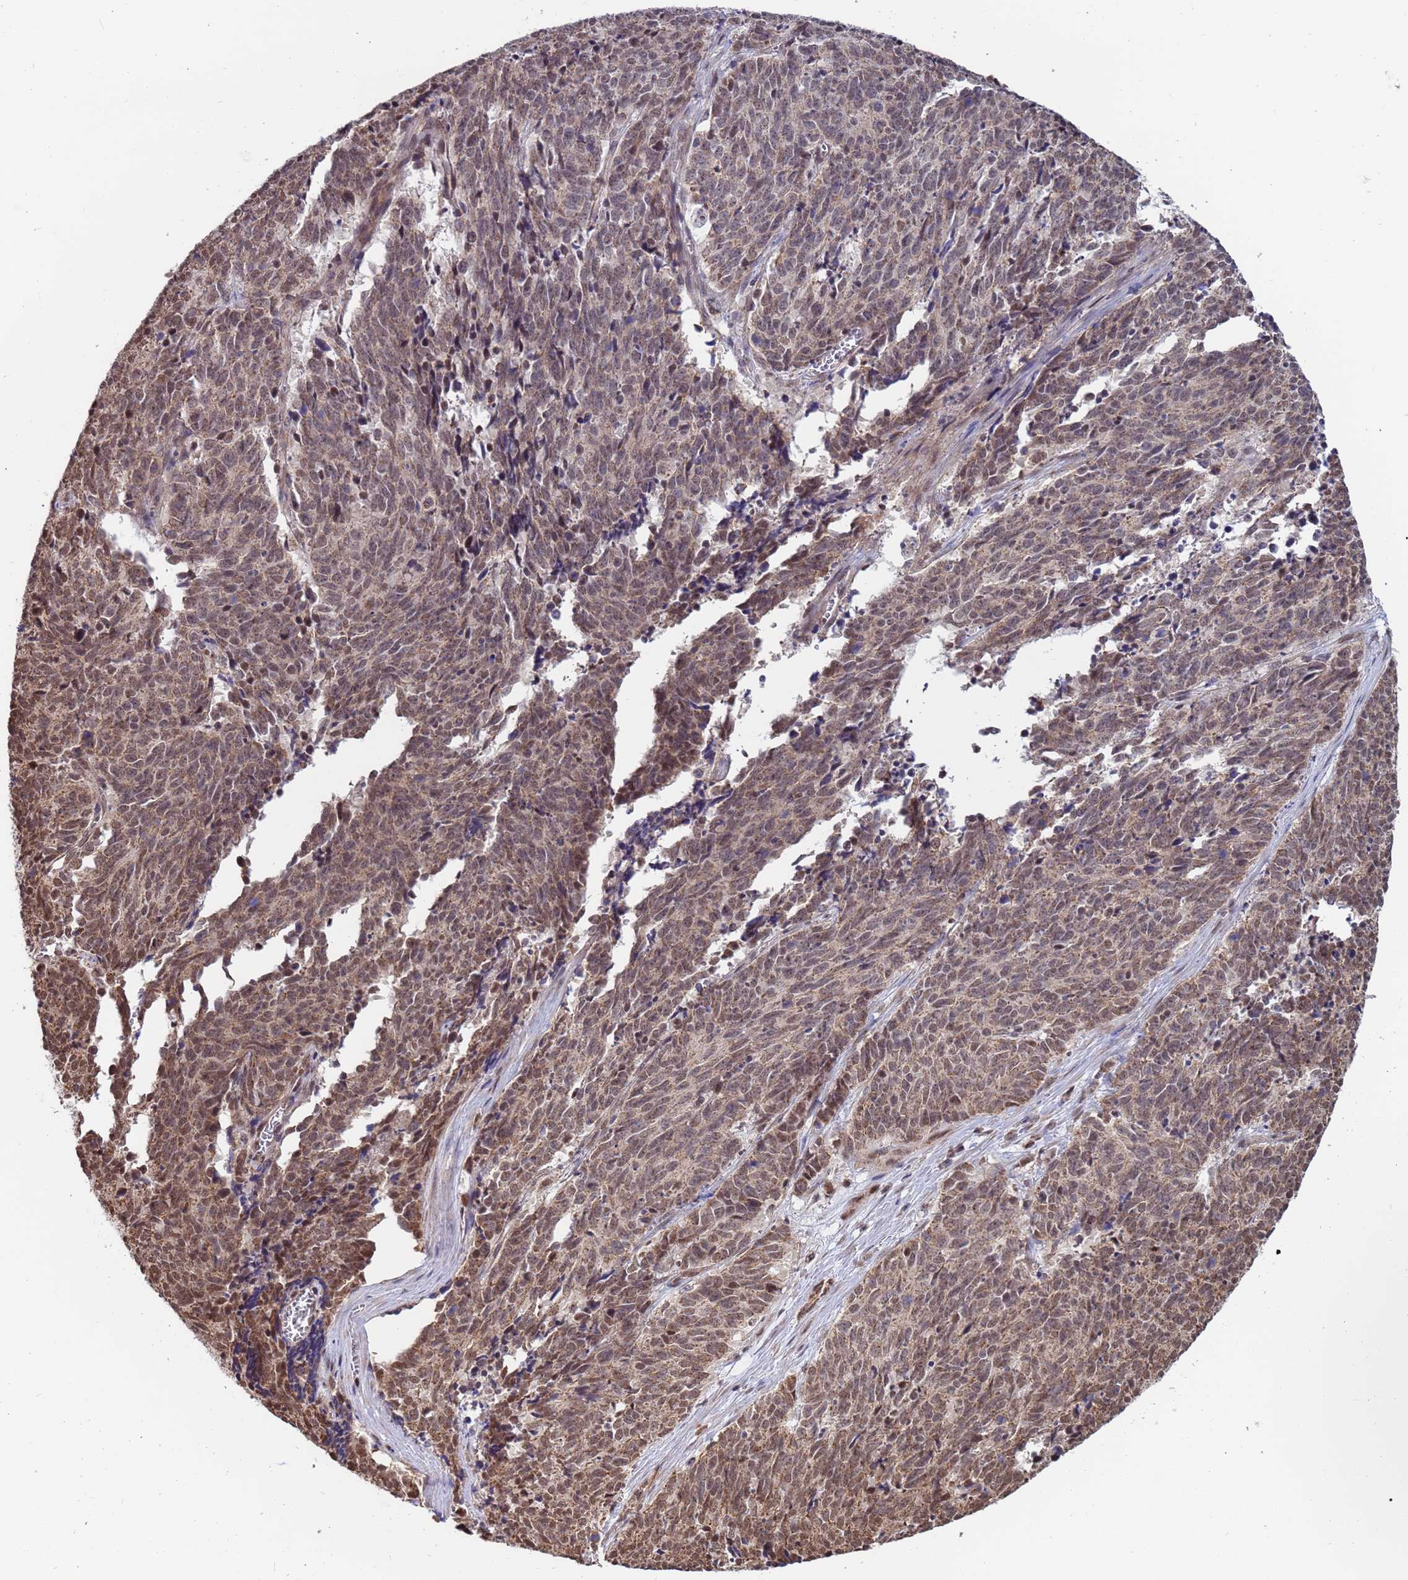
{"staining": {"intensity": "moderate", "quantity": "25%-75%", "location": "nuclear"}, "tissue": "cervical cancer", "cell_type": "Tumor cells", "image_type": "cancer", "snomed": [{"axis": "morphology", "description": "Squamous cell carcinoma, NOS"}, {"axis": "topography", "description": "Cervix"}], "caption": "Tumor cells demonstrate medium levels of moderate nuclear staining in about 25%-75% of cells in human squamous cell carcinoma (cervical). (DAB IHC, brown staining for protein, blue staining for nuclei).", "gene": "DENND2B", "patient": {"sex": "female", "age": 29}}